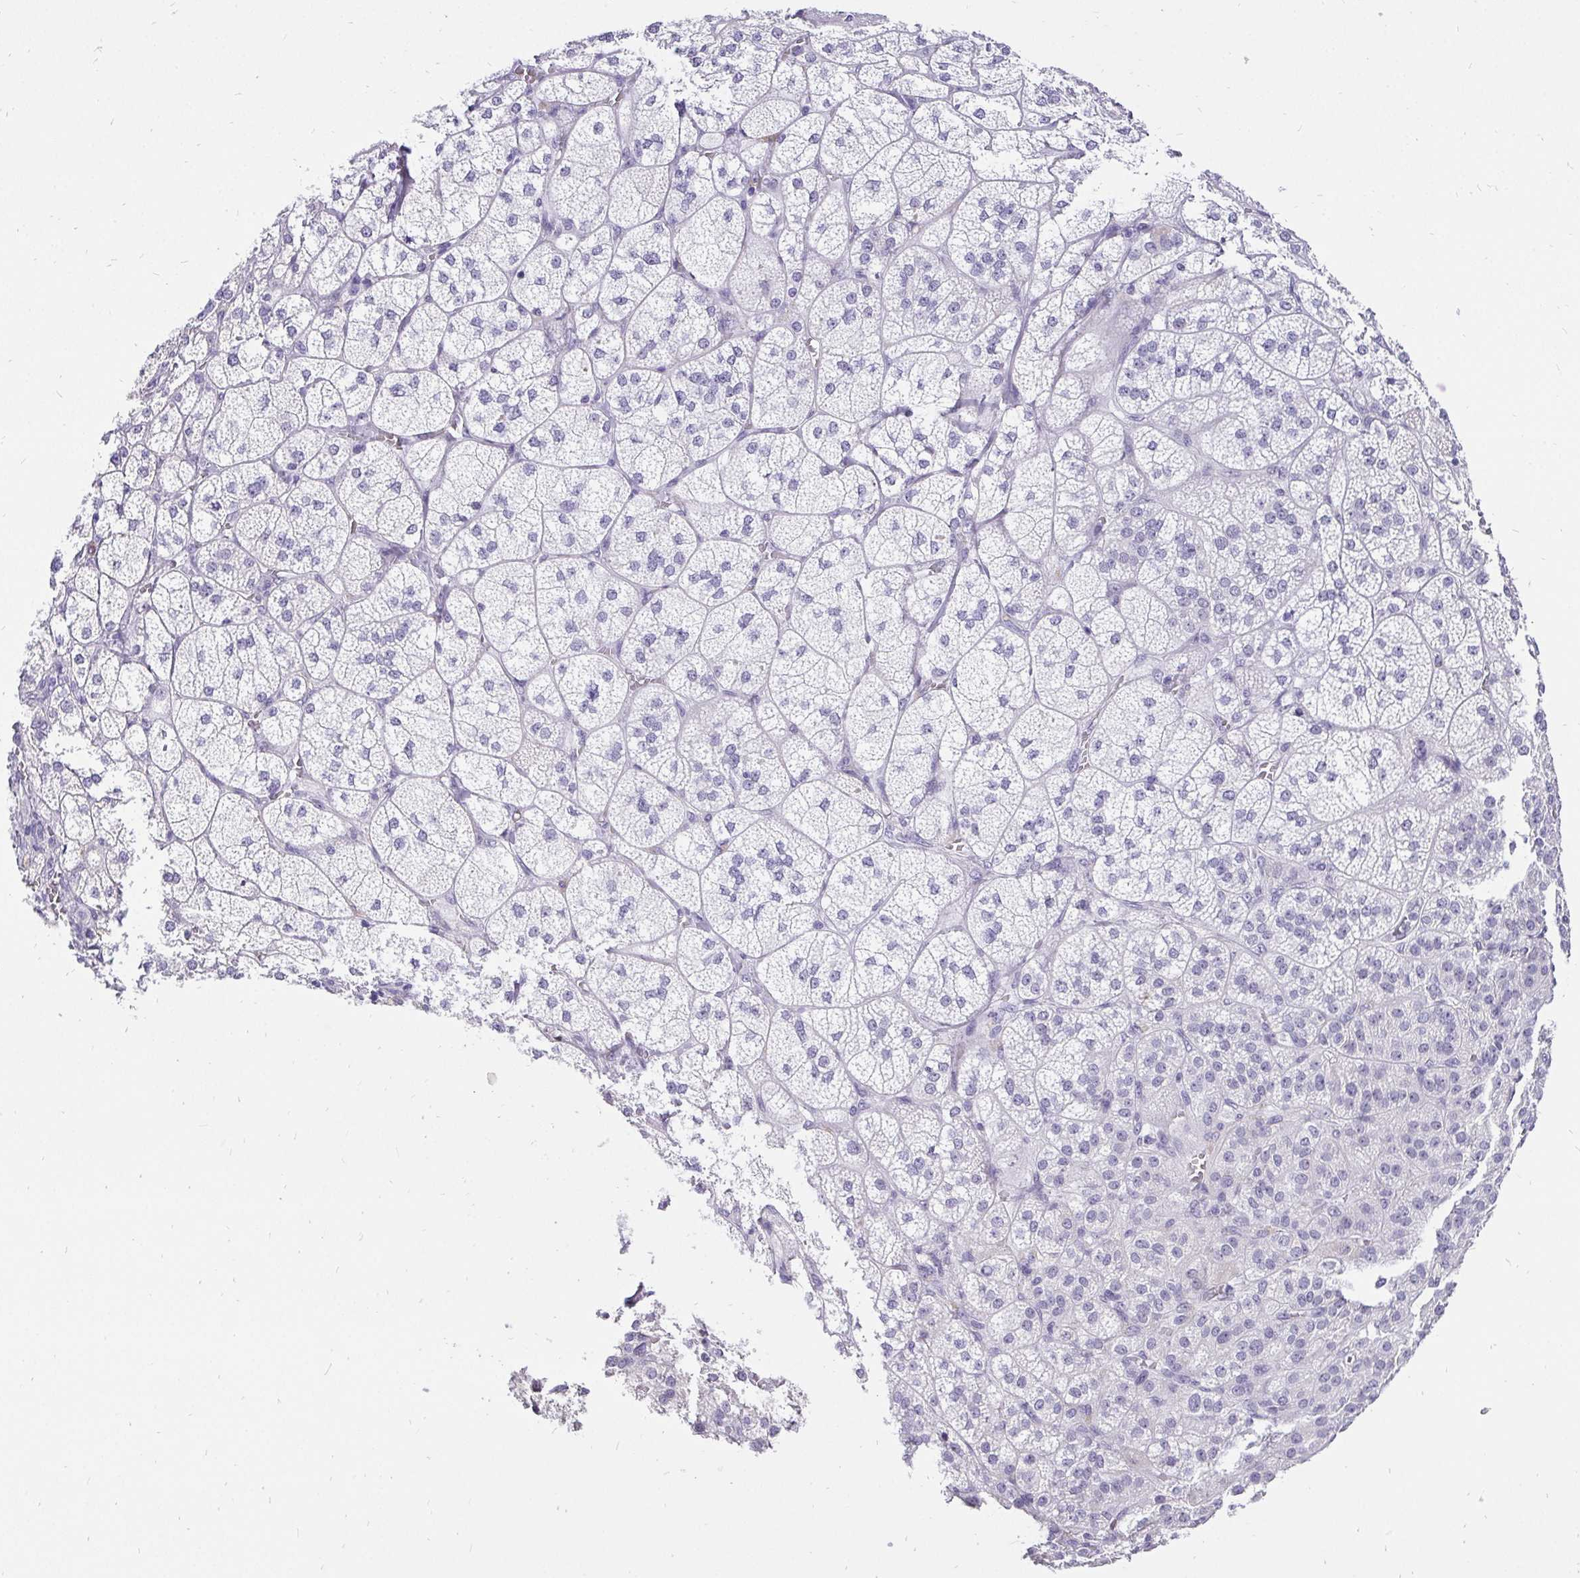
{"staining": {"intensity": "weak", "quantity": "<25%", "location": "nuclear"}, "tissue": "adrenal gland", "cell_type": "Glandular cells", "image_type": "normal", "snomed": [{"axis": "morphology", "description": "Normal tissue, NOS"}, {"axis": "topography", "description": "Adrenal gland"}], "caption": "IHC histopathology image of normal adrenal gland: human adrenal gland stained with DAB exhibits no significant protein staining in glandular cells.", "gene": "ZNF860", "patient": {"sex": "female", "age": 60}}